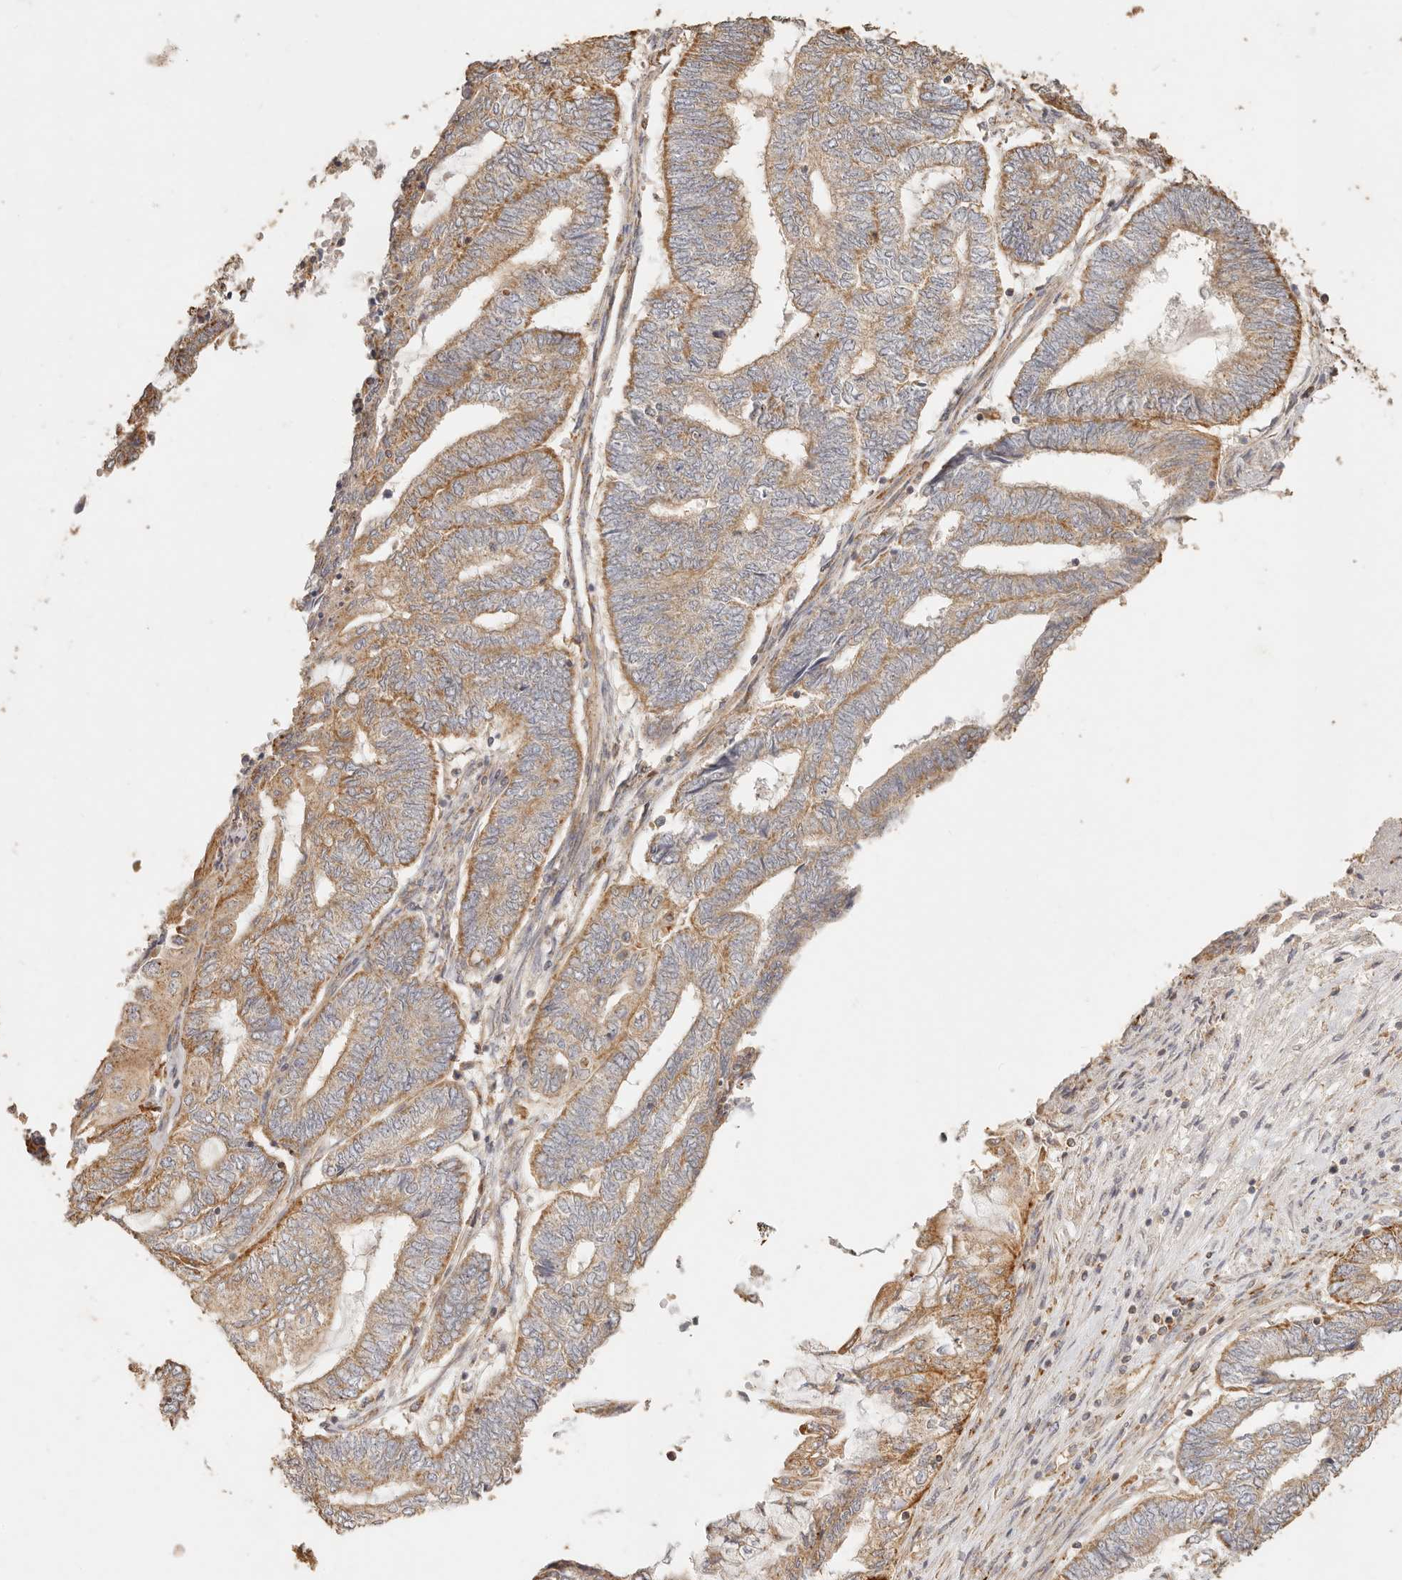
{"staining": {"intensity": "moderate", "quantity": ">75%", "location": "cytoplasmic/membranous"}, "tissue": "endometrial cancer", "cell_type": "Tumor cells", "image_type": "cancer", "snomed": [{"axis": "morphology", "description": "Adenocarcinoma, NOS"}, {"axis": "topography", "description": "Uterus"}, {"axis": "topography", "description": "Endometrium"}], "caption": "Moderate cytoplasmic/membranous expression is identified in about >75% of tumor cells in endometrial cancer (adenocarcinoma). (Brightfield microscopy of DAB IHC at high magnification).", "gene": "PTPN22", "patient": {"sex": "female", "age": 70}}